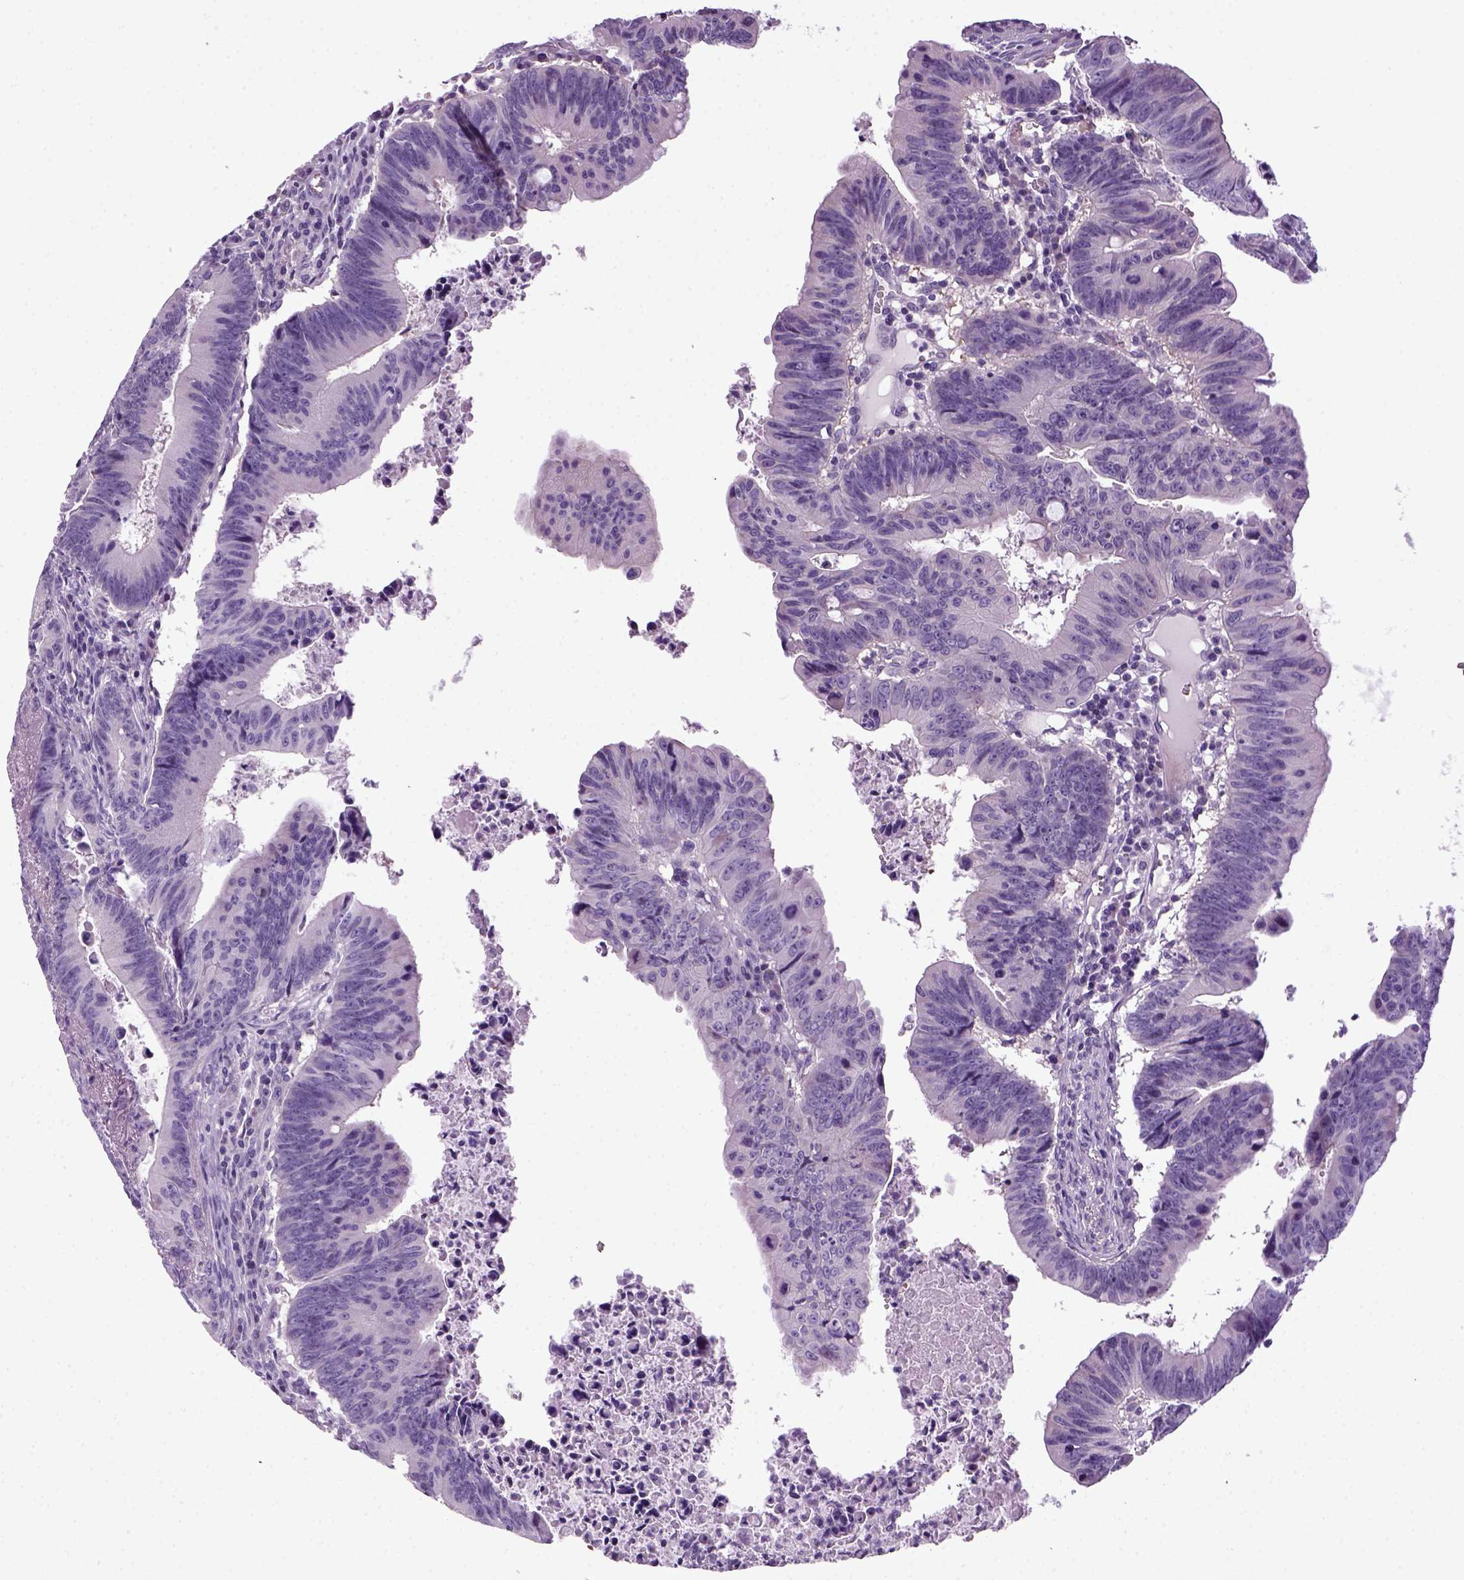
{"staining": {"intensity": "negative", "quantity": "none", "location": "none"}, "tissue": "colorectal cancer", "cell_type": "Tumor cells", "image_type": "cancer", "snomed": [{"axis": "morphology", "description": "Adenocarcinoma, NOS"}, {"axis": "topography", "description": "Colon"}], "caption": "Protein analysis of colorectal cancer (adenocarcinoma) shows no significant staining in tumor cells.", "gene": "HMCN2", "patient": {"sex": "female", "age": 87}}